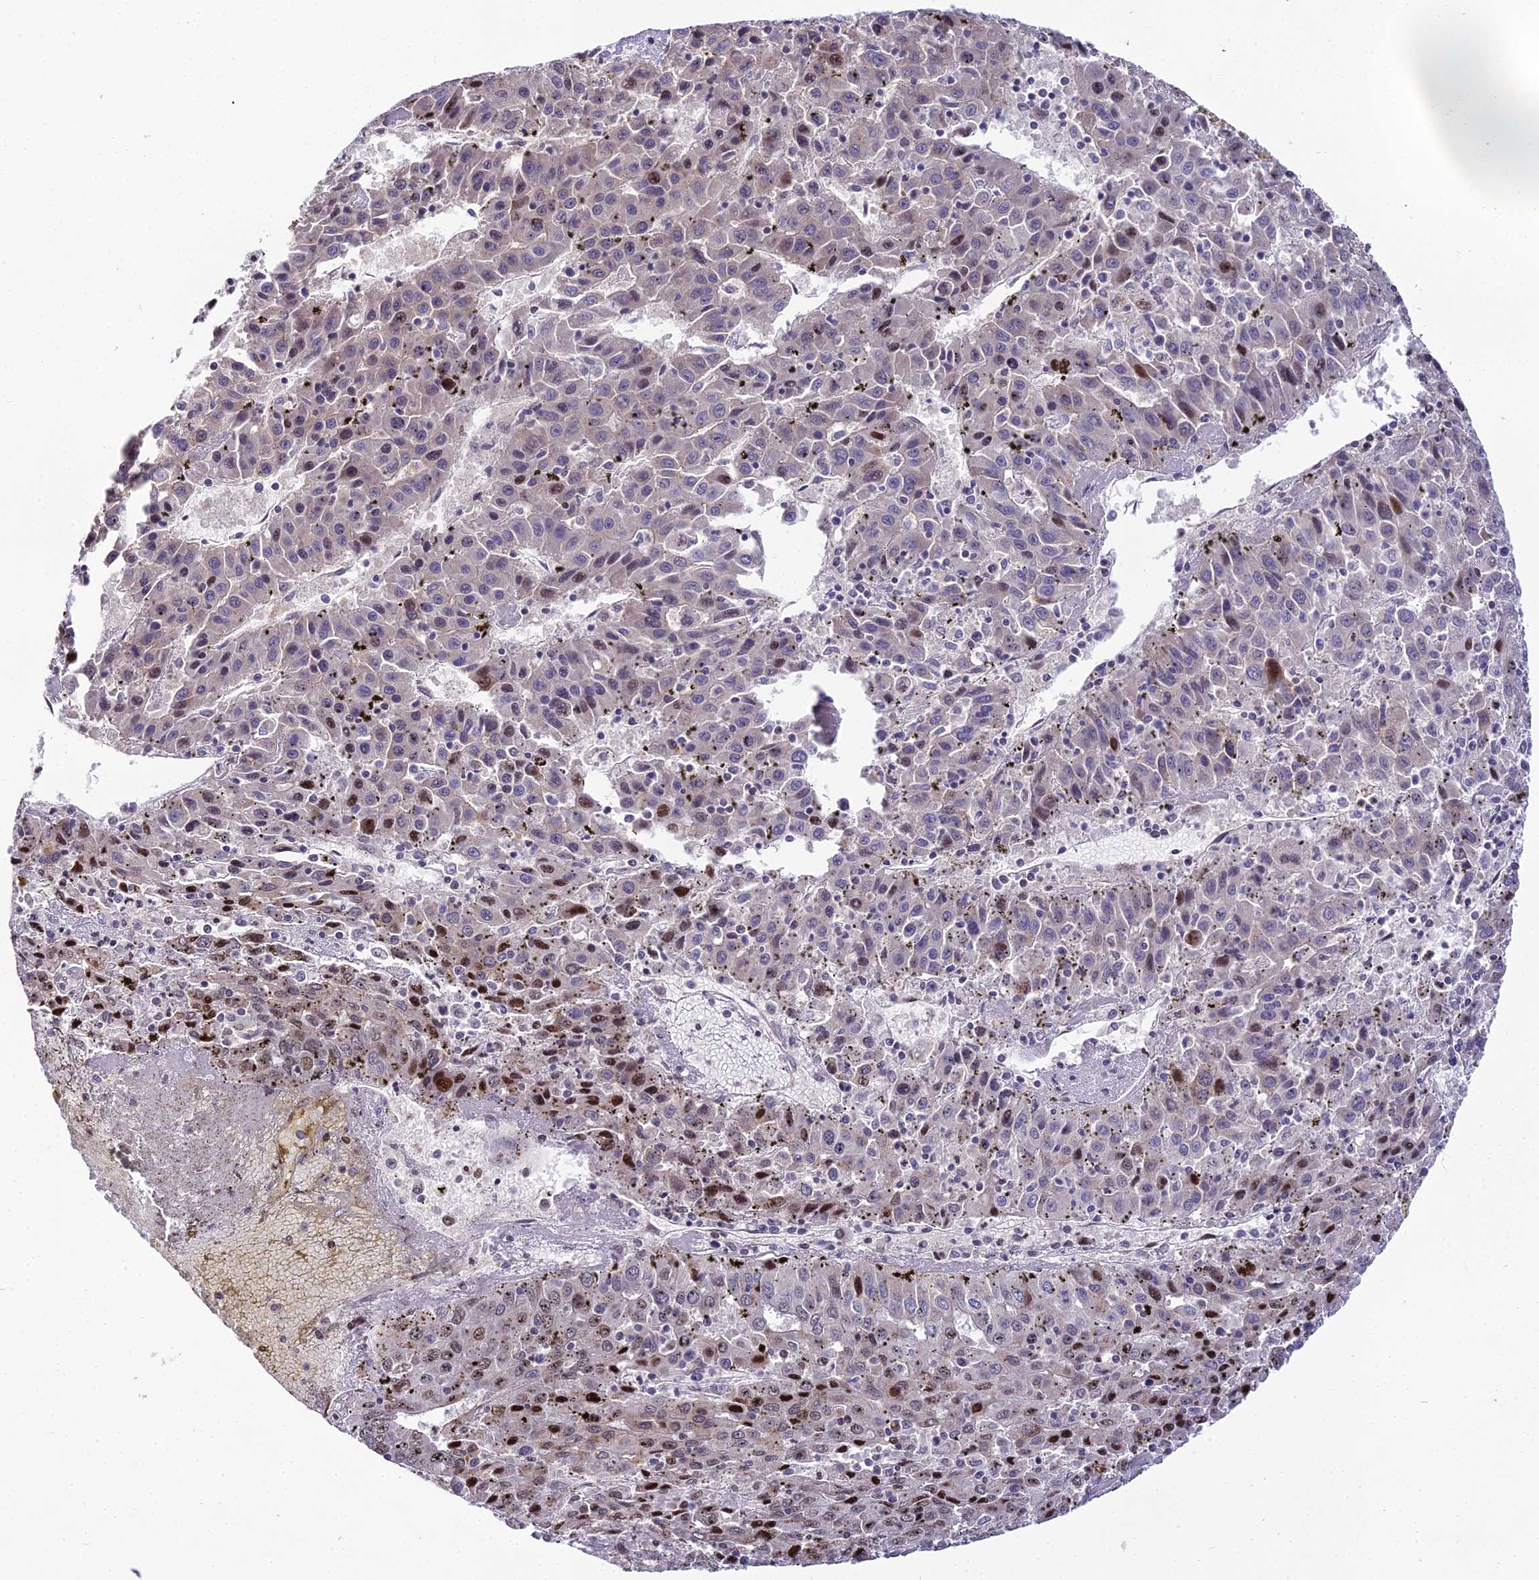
{"staining": {"intensity": "moderate", "quantity": "<25%", "location": "nuclear"}, "tissue": "liver cancer", "cell_type": "Tumor cells", "image_type": "cancer", "snomed": [{"axis": "morphology", "description": "Carcinoma, Hepatocellular, NOS"}, {"axis": "topography", "description": "Liver"}], "caption": "Protein expression analysis of liver hepatocellular carcinoma demonstrates moderate nuclear staining in approximately <25% of tumor cells. Using DAB (brown) and hematoxylin (blue) stains, captured at high magnification using brightfield microscopy.", "gene": "ZNF707", "patient": {"sex": "female", "age": 53}}